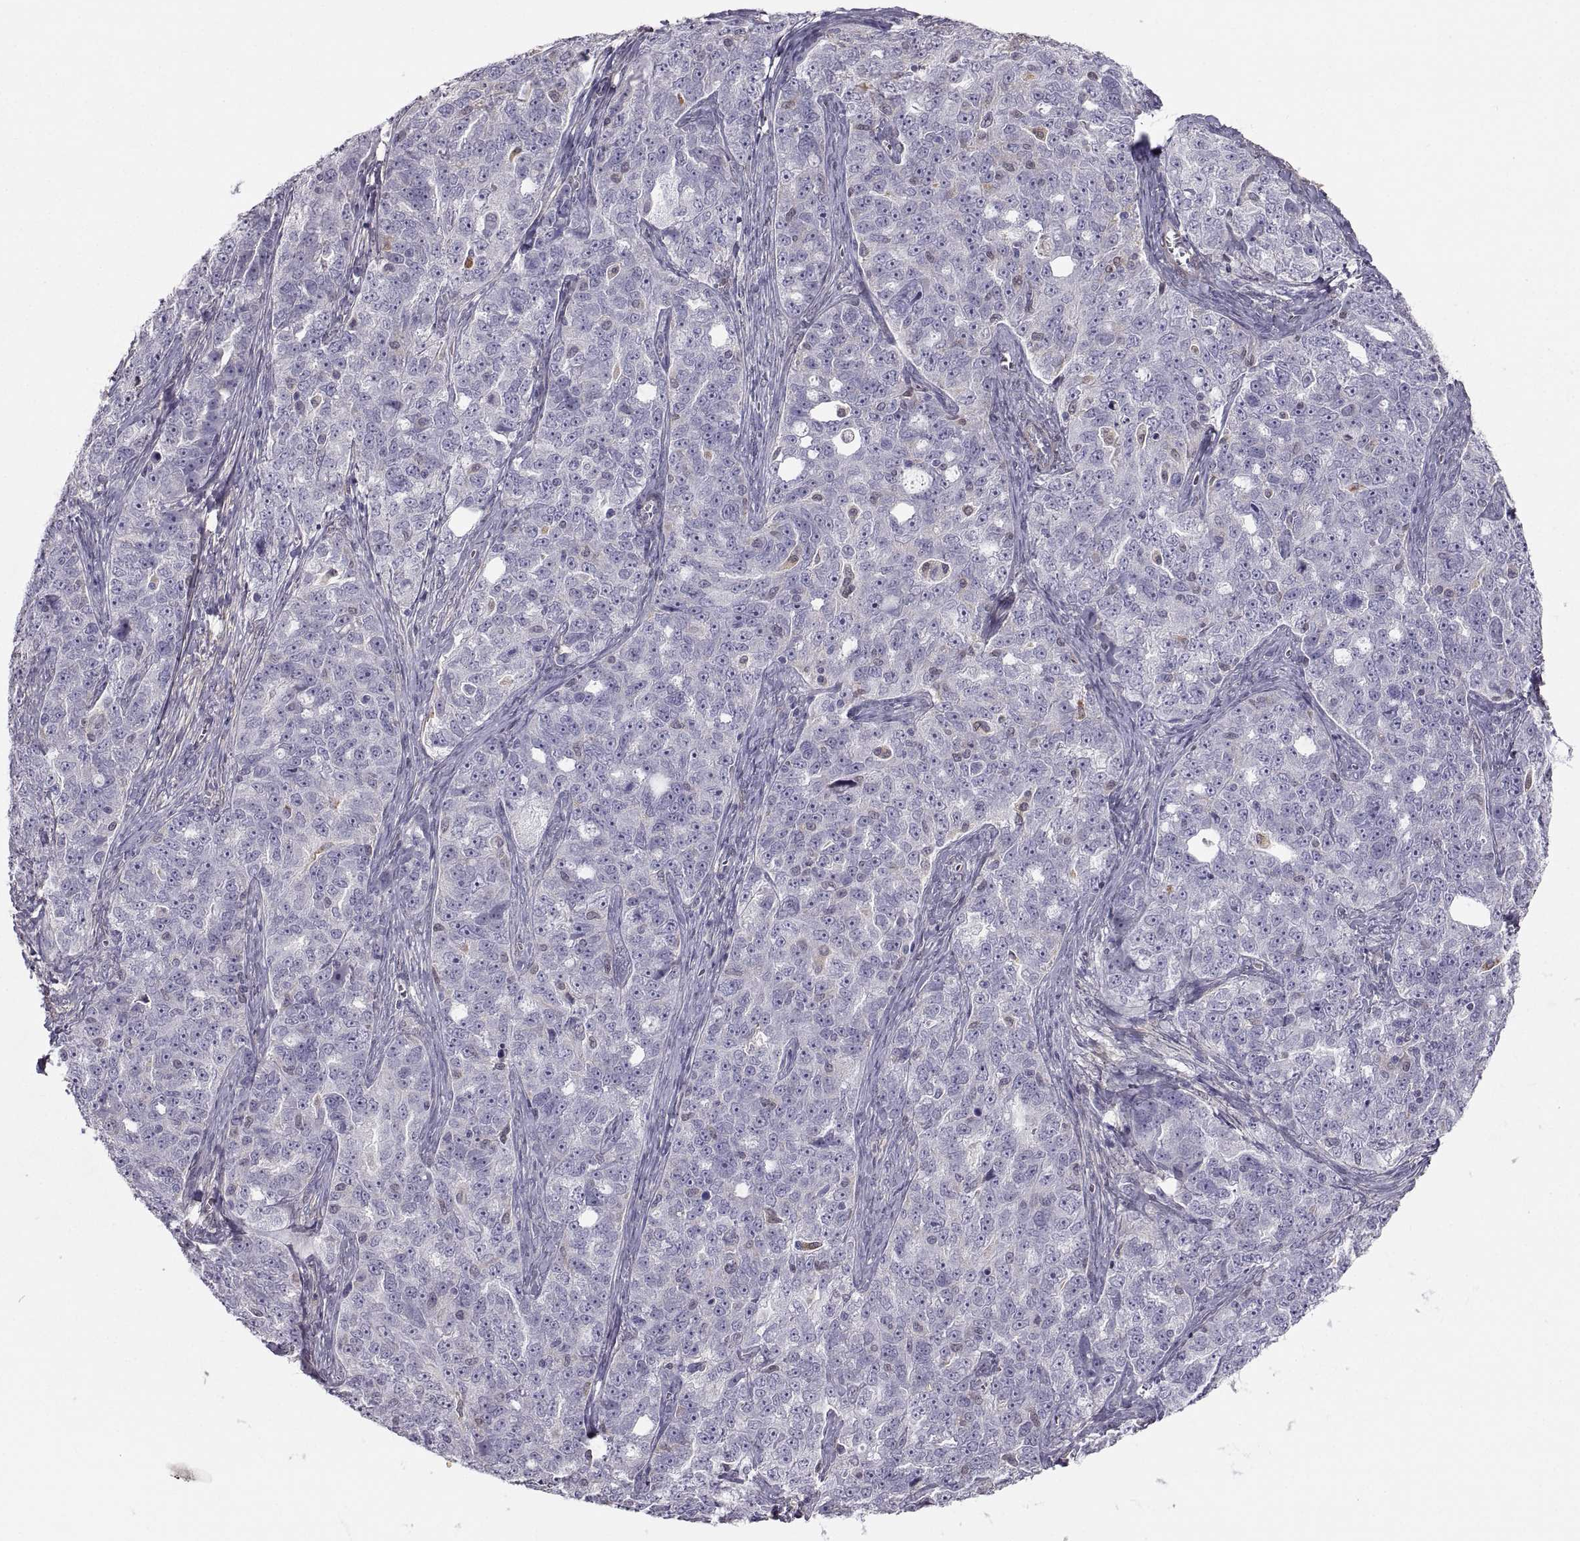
{"staining": {"intensity": "negative", "quantity": "none", "location": "none"}, "tissue": "ovarian cancer", "cell_type": "Tumor cells", "image_type": "cancer", "snomed": [{"axis": "morphology", "description": "Cystadenocarcinoma, serous, NOS"}, {"axis": "topography", "description": "Ovary"}], "caption": "Ovarian cancer stained for a protein using immunohistochemistry (IHC) reveals no positivity tumor cells.", "gene": "PGM5", "patient": {"sex": "female", "age": 51}}